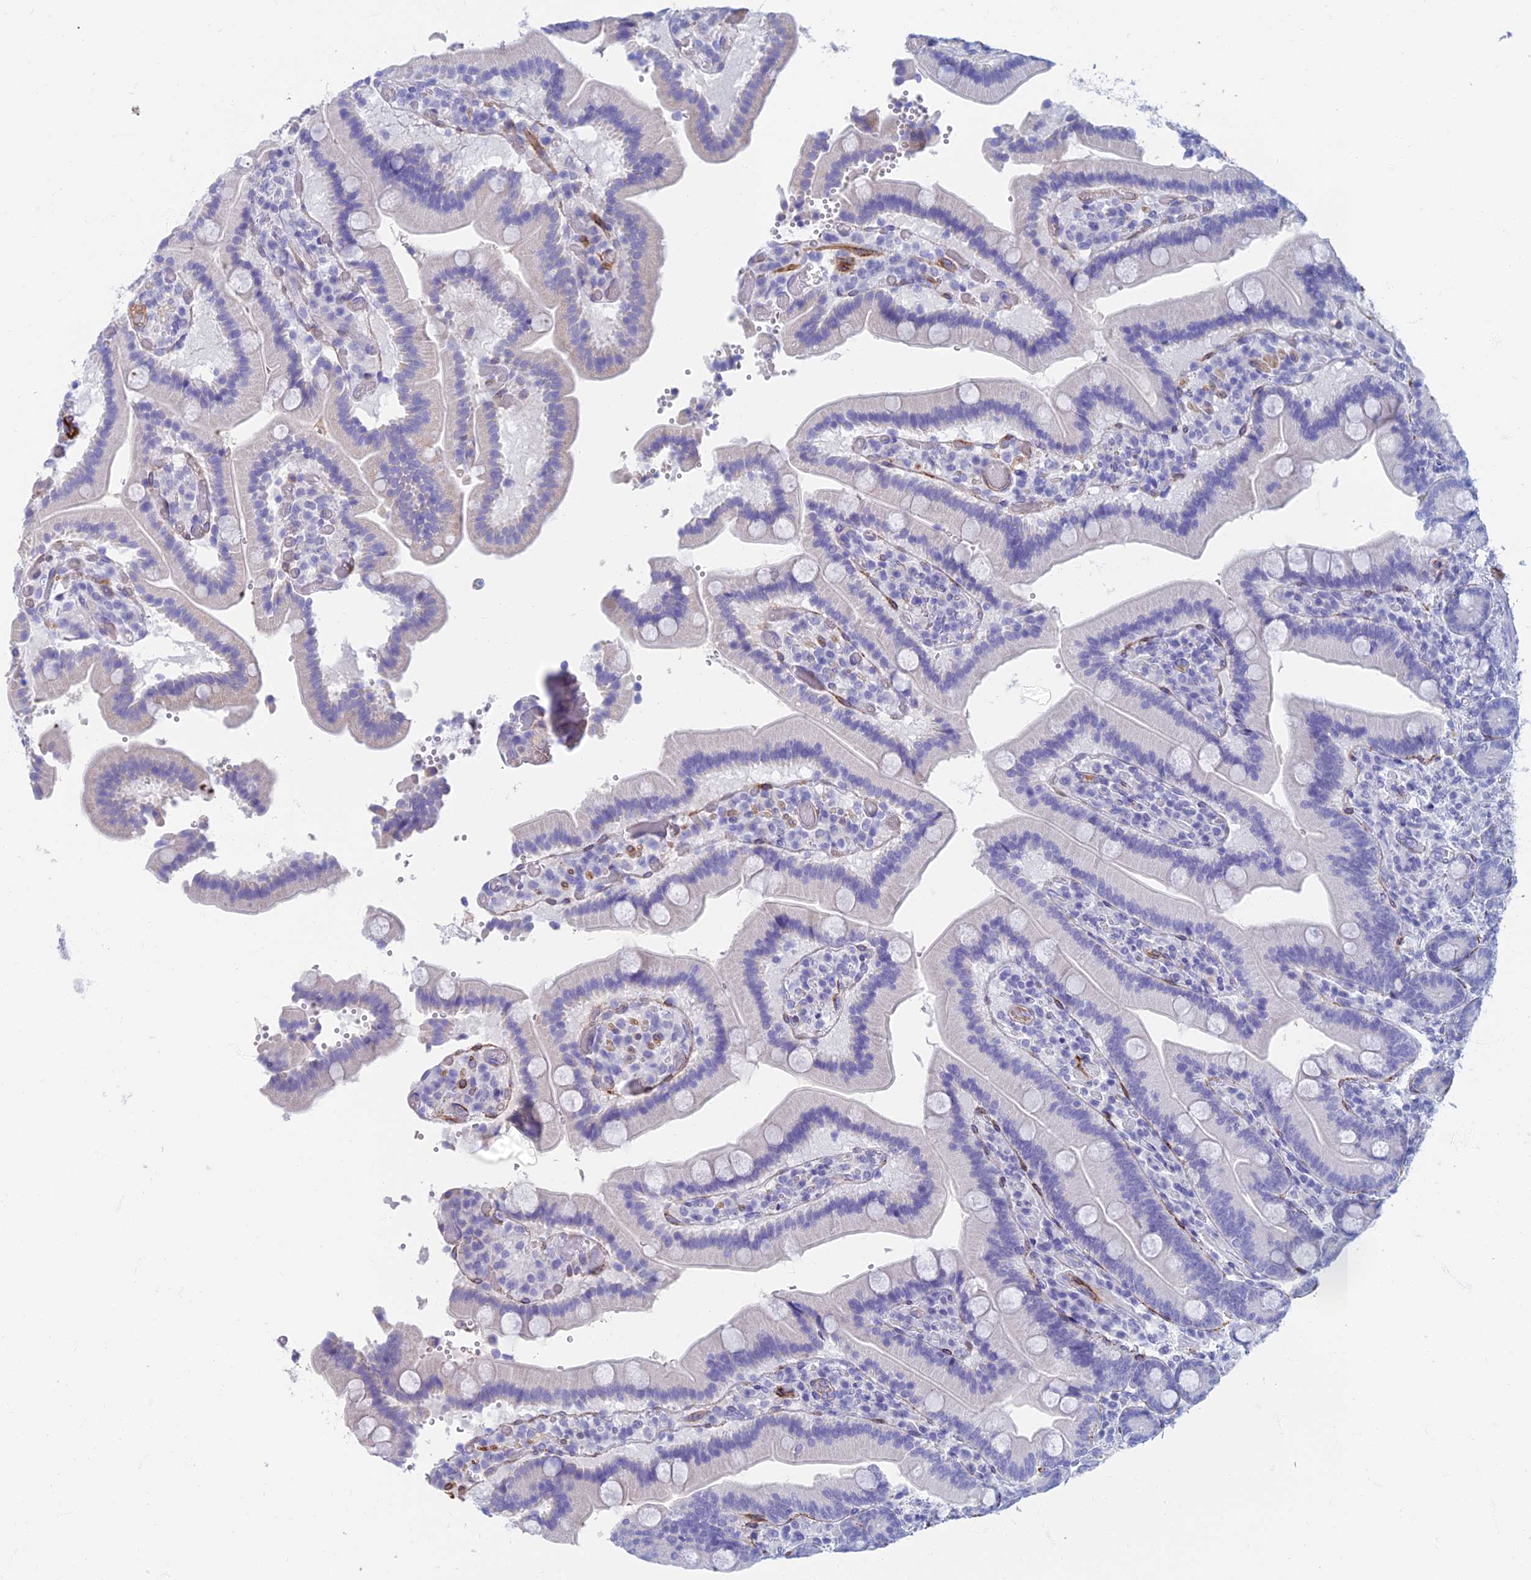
{"staining": {"intensity": "negative", "quantity": "none", "location": "none"}, "tissue": "duodenum", "cell_type": "Glandular cells", "image_type": "normal", "snomed": [{"axis": "morphology", "description": "Normal tissue, NOS"}, {"axis": "topography", "description": "Duodenum"}], "caption": "DAB immunohistochemical staining of normal human duodenum demonstrates no significant staining in glandular cells.", "gene": "ETFRF1", "patient": {"sex": "female", "age": 62}}